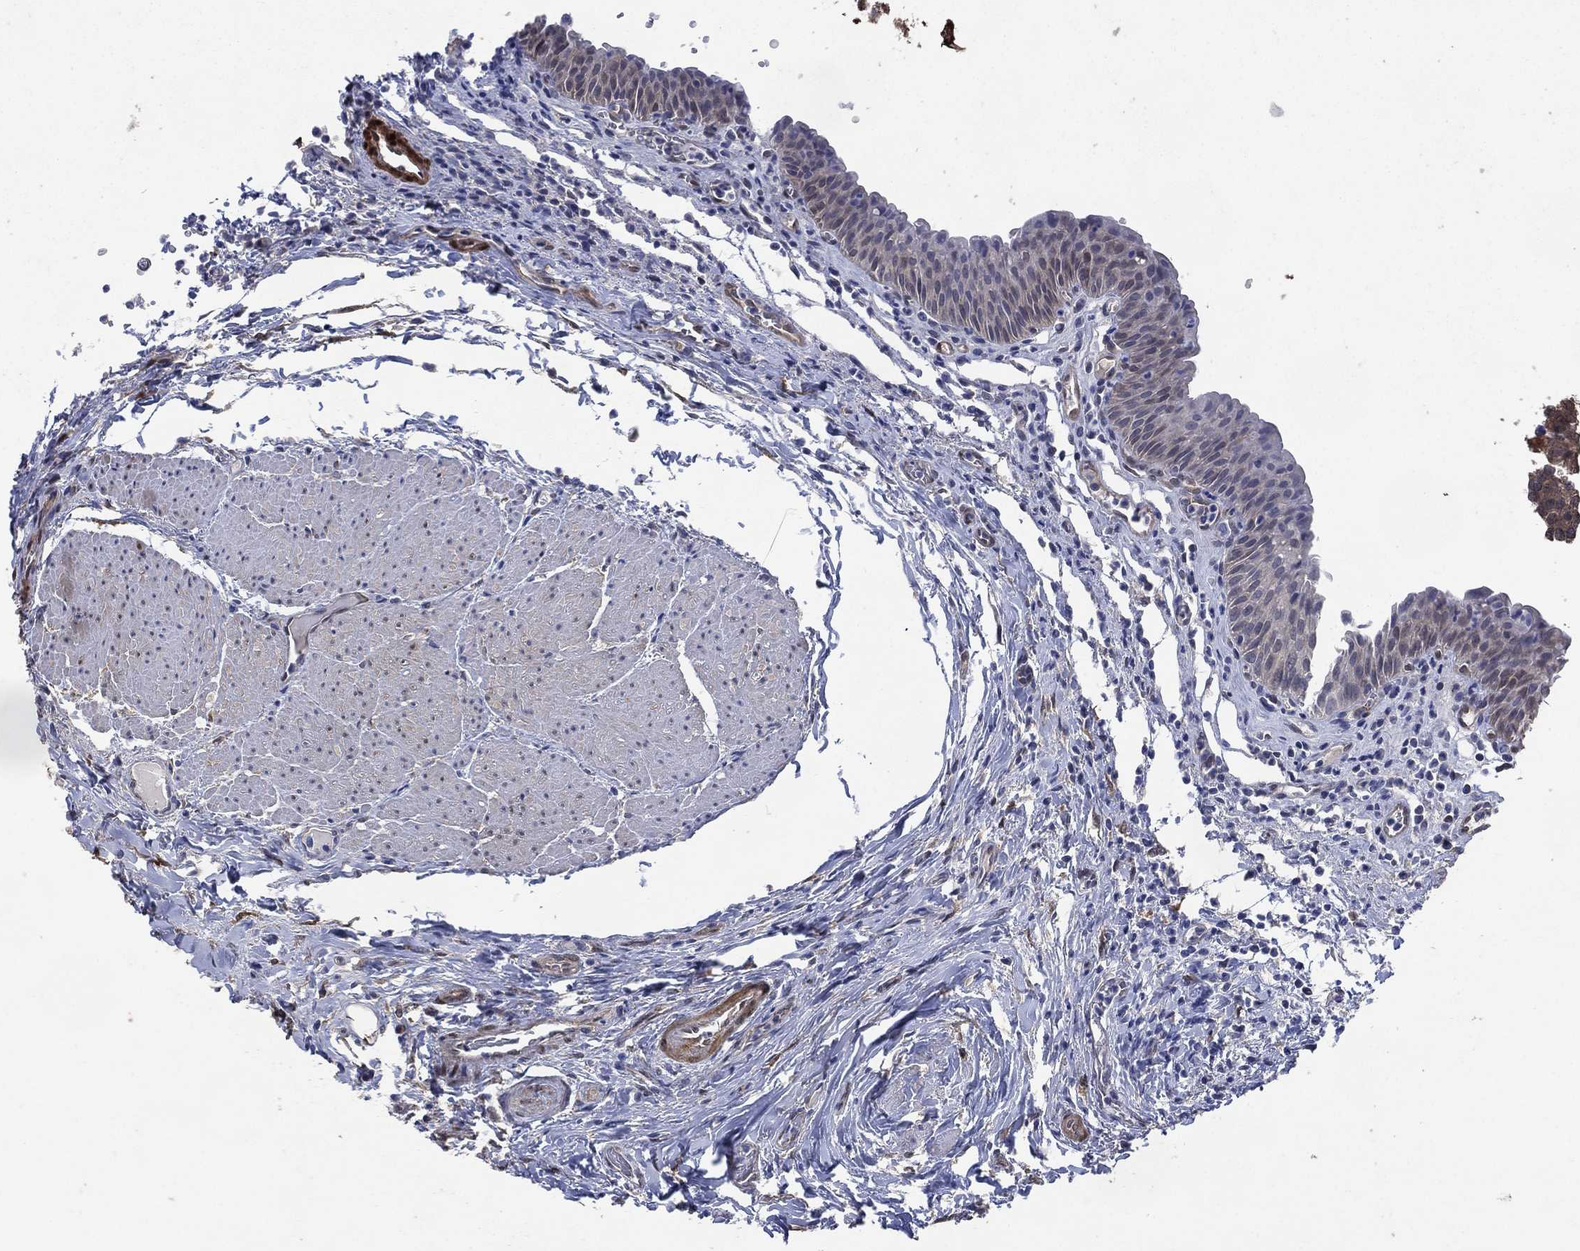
{"staining": {"intensity": "negative", "quantity": "none", "location": "none"}, "tissue": "urinary bladder", "cell_type": "Urothelial cells", "image_type": "normal", "snomed": [{"axis": "morphology", "description": "Normal tissue, NOS"}, {"axis": "topography", "description": "Urinary bladder"}], "caption": "This is an immunohistochemistry (IHC) micrograph of benign urinary bladder. There is no staining in urothelial cells.", "gene": "AK1", "patient": {"sex": "male", "age": 66}}